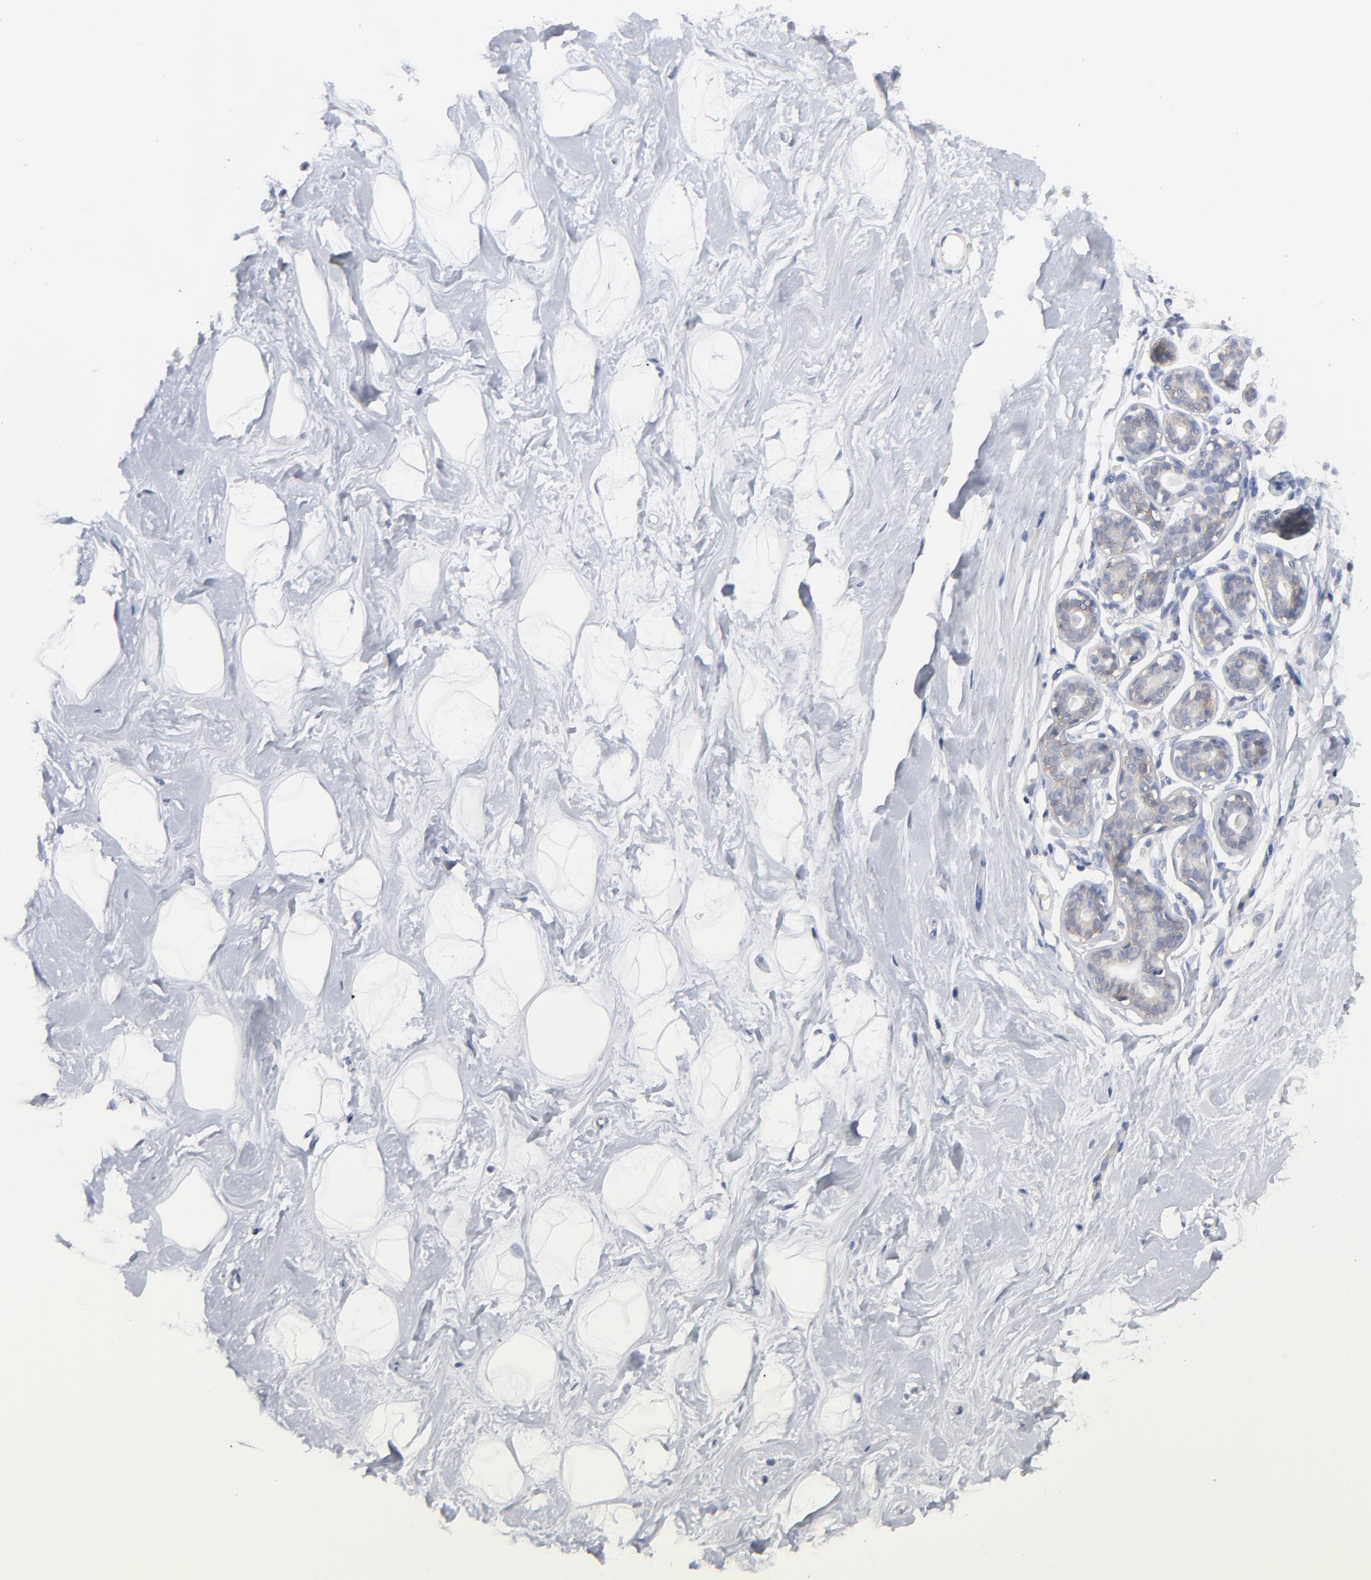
{"staining": {"intensity": "negative", "quantity": "none", "location": "none"}, "tissue": "breast", "cell_type": "Adipocytes", "image_type": "normal", "snomed": [{"axis": "morphology", "description": "Normal tissue, NOS"}, {"axis": "topography", "description": "Breast"}], "caption": "High magnification brightfield microscopy of unremarkable breast stained with DAB (3,3'-diaminobenzidine) (brown) and counterstained with hematoxylin (blue): adipocytes show no significant positivity.", "gene": "SLC16A1", "patient": {"sex": "female", "age": 23}}